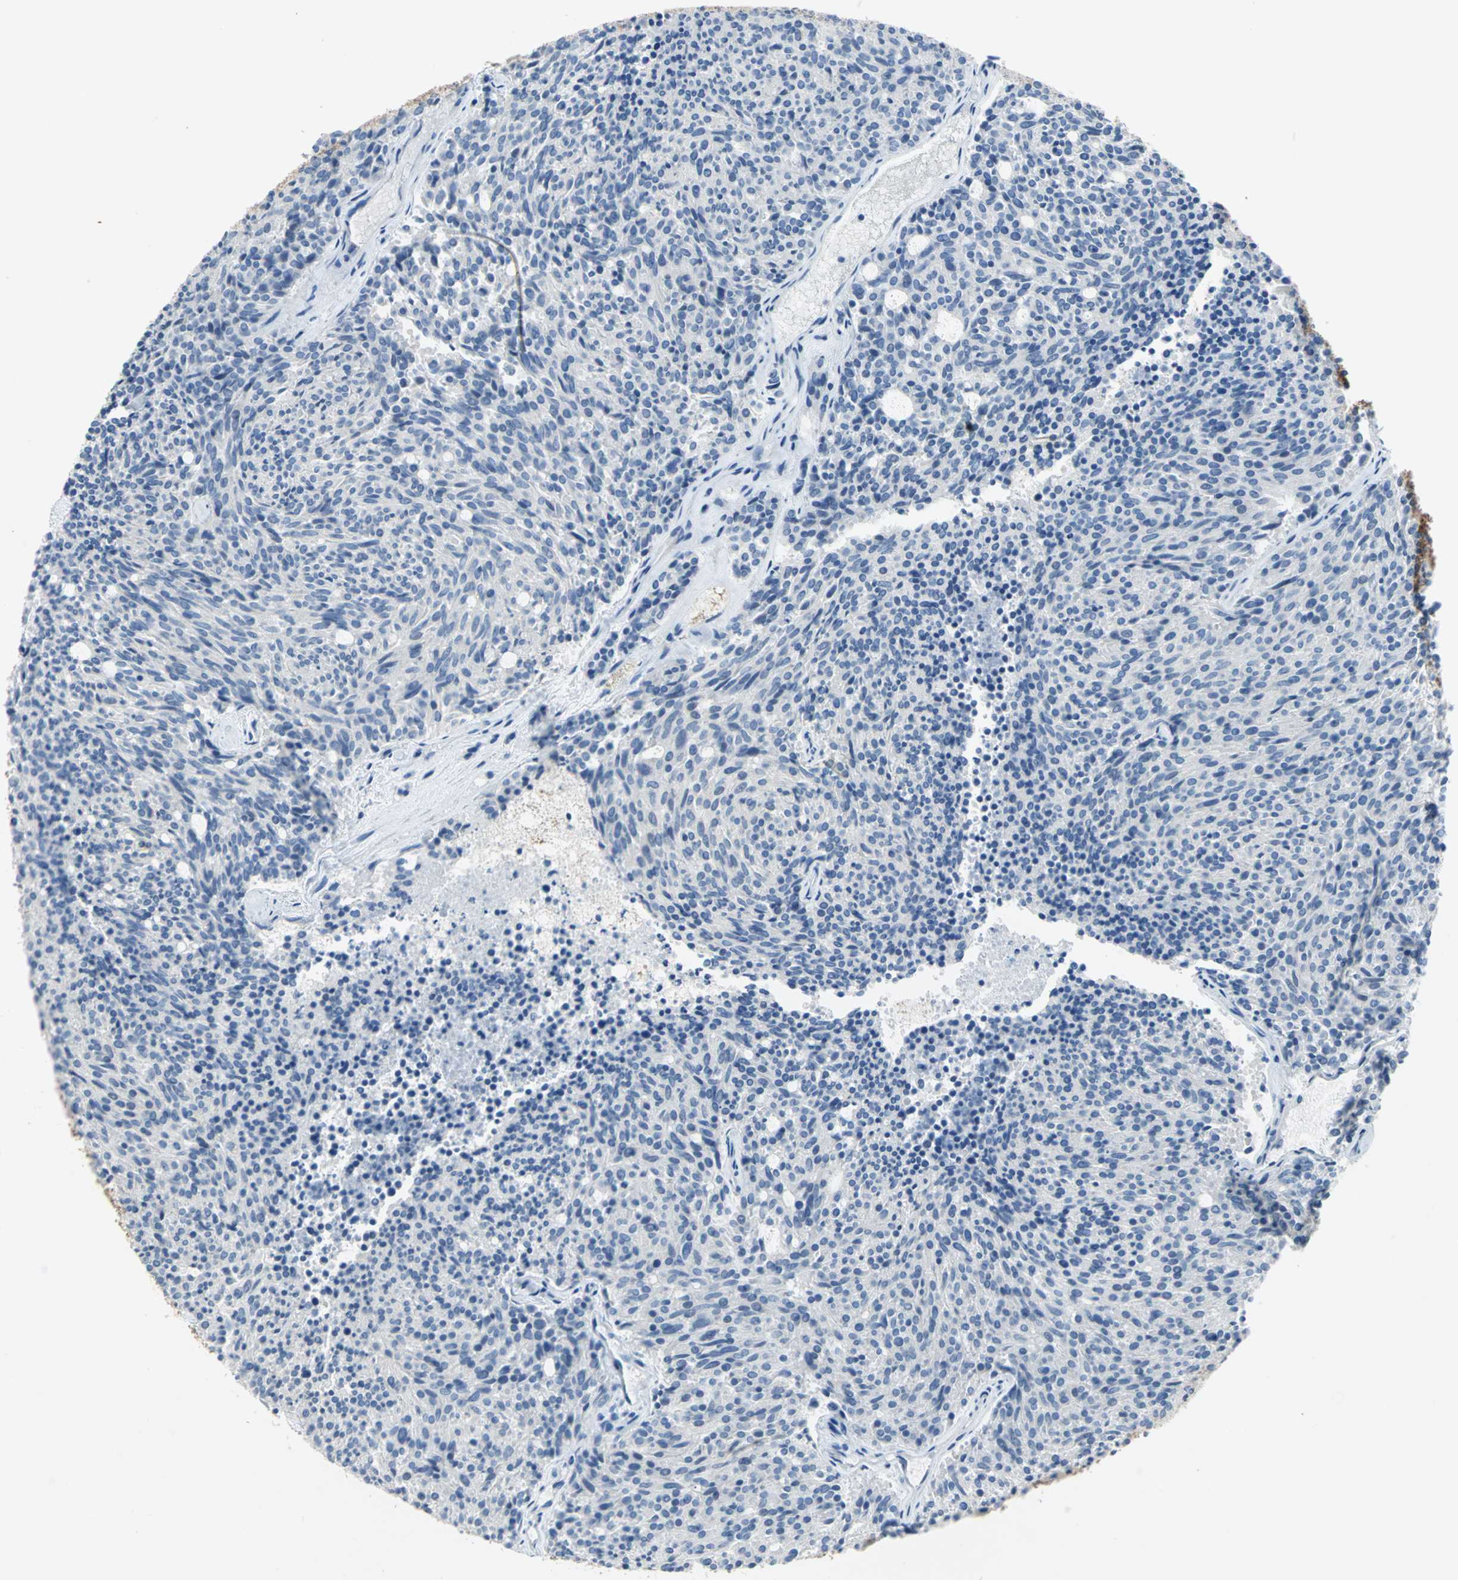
{"staining": {"intensity": "negative", "quantity": "none", "location": "none"}, "tissue": "carcinoid", "cell_type": "Tumor cells", "image_type": "cancer", "snomed": [{"axis": "morphology", "description": "Carcinoid, malignant, NOS"}, {"axis": "topography", "description": "Pancreas"}], "caption": "The micrograph exhibits no staining of tumor cells in malignant carcinoid.", "gene": "PTGDS", "patient": {"sex": "female", "age": 54}}